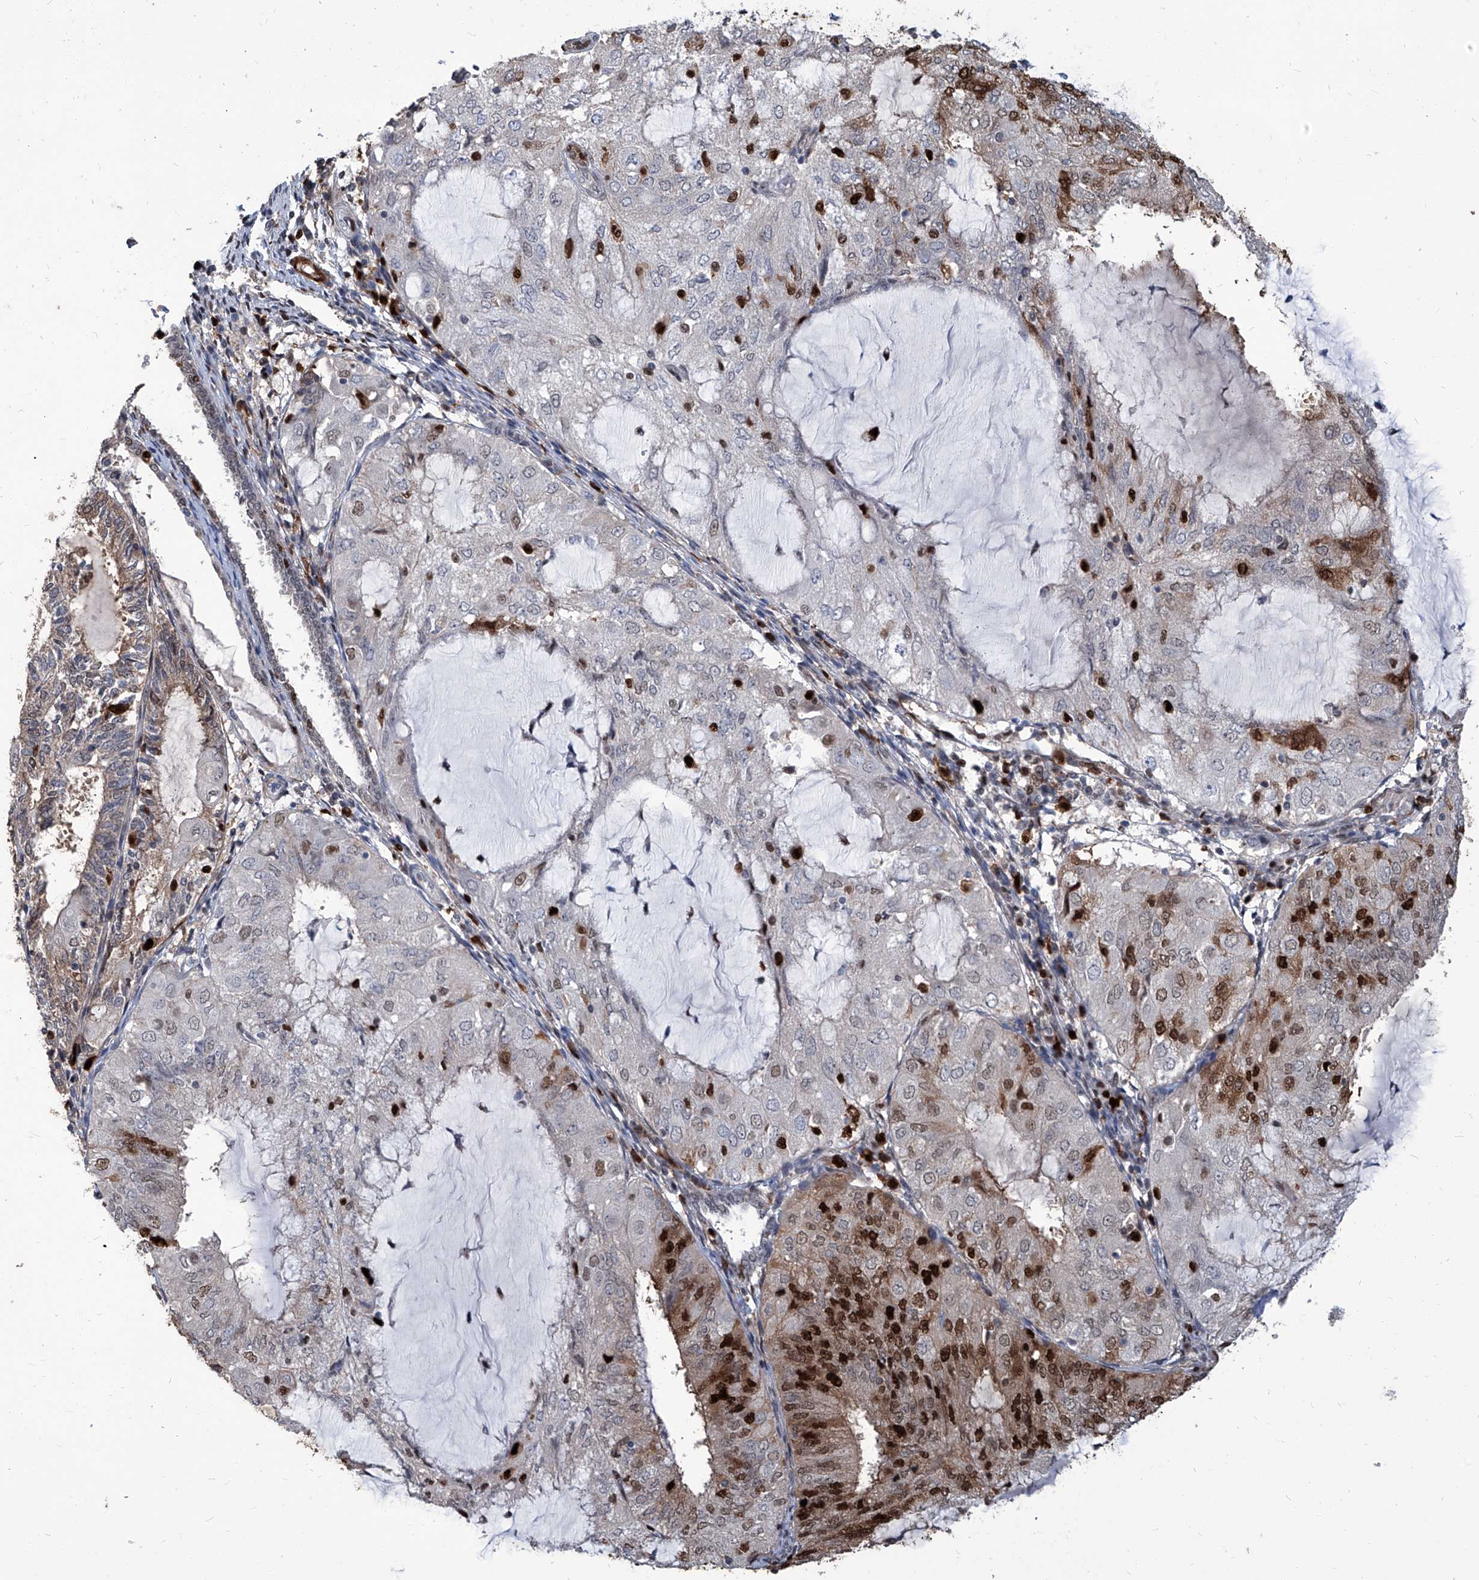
{"staining": {"intensity": "strong", "quantity": "<25%", "location": "cytoplasmic/membranous,nuclear"}, "tissue": "endometrial cancer", "cell_type": "Tumor cells", "image_type": "cancer", "snomed": [{"axis": "morphology", "description": "Adenocarcinoma, NOS"}, {"axis": "topography", "description": "Endometrium"}], "caption": "Immunohistochemistry (IHC) micrograph of human endometrial cancer stained for a protein (brown), which demonstrates medium levels of strong cytoplasmic/membranous and nuclear staining in about <25% of tumor cells.", "gene": "PCNA", "patient": {"sex": "female", "age": 81}}